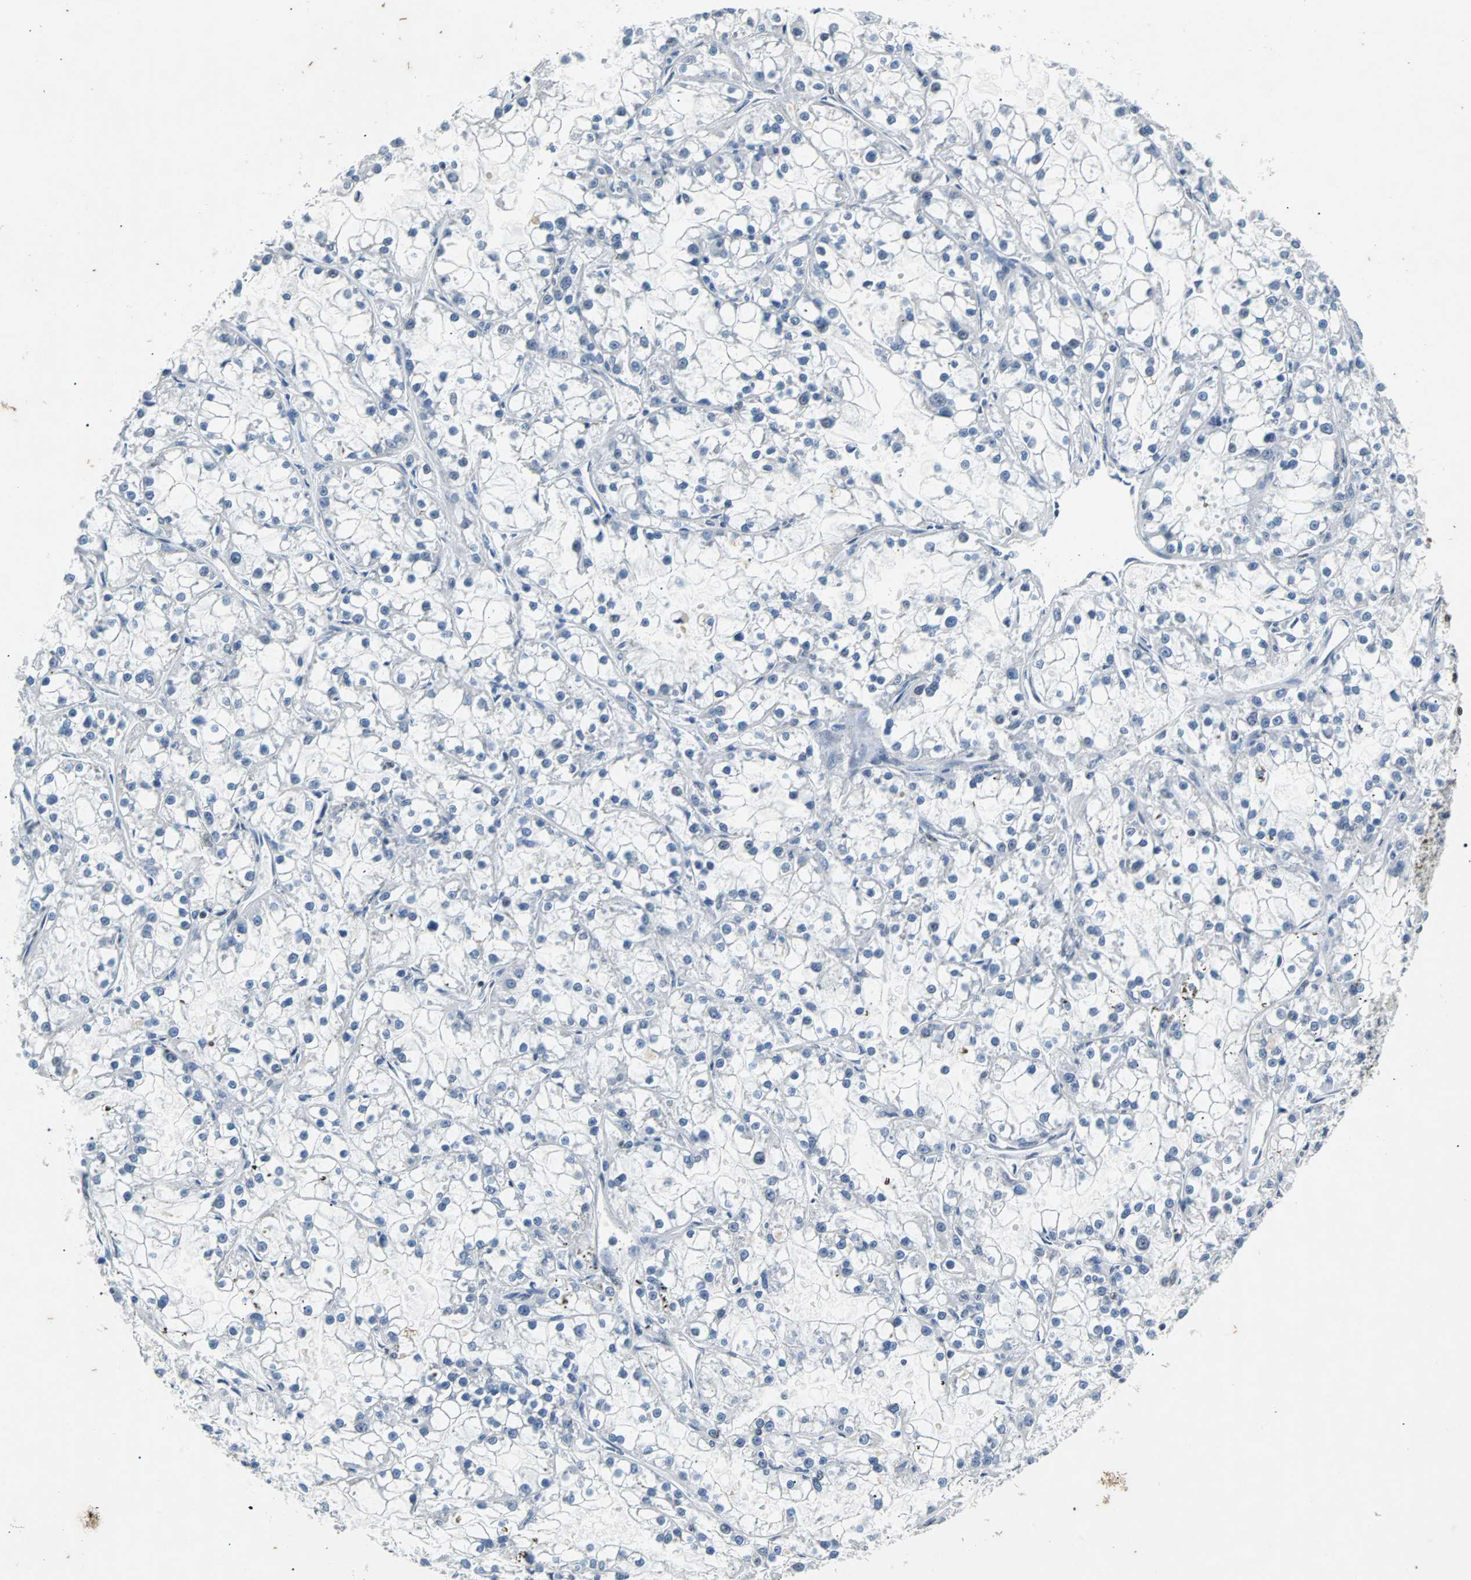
{"staining": {"intensity": "moderate", "quantity": "<25%", "location": "nuclear"}, "tissue": "renal cancer", "cell_type": "Tumor cells", "image_type": "cancer", "snomed": [{"axis": "morphology", "description": "Adenocarcinoma, NOS"}, {"axis": "topography", "description": "Kidney"}], "caption": "DAB (3,3'-diaminobenzidine) immunohistochemical staining of renal cancer shows moderate nuclear protein staining in about <25% of tumor cells.", "gene": "GATAD2A", "patient": {"sex": "female", "age": 52}}